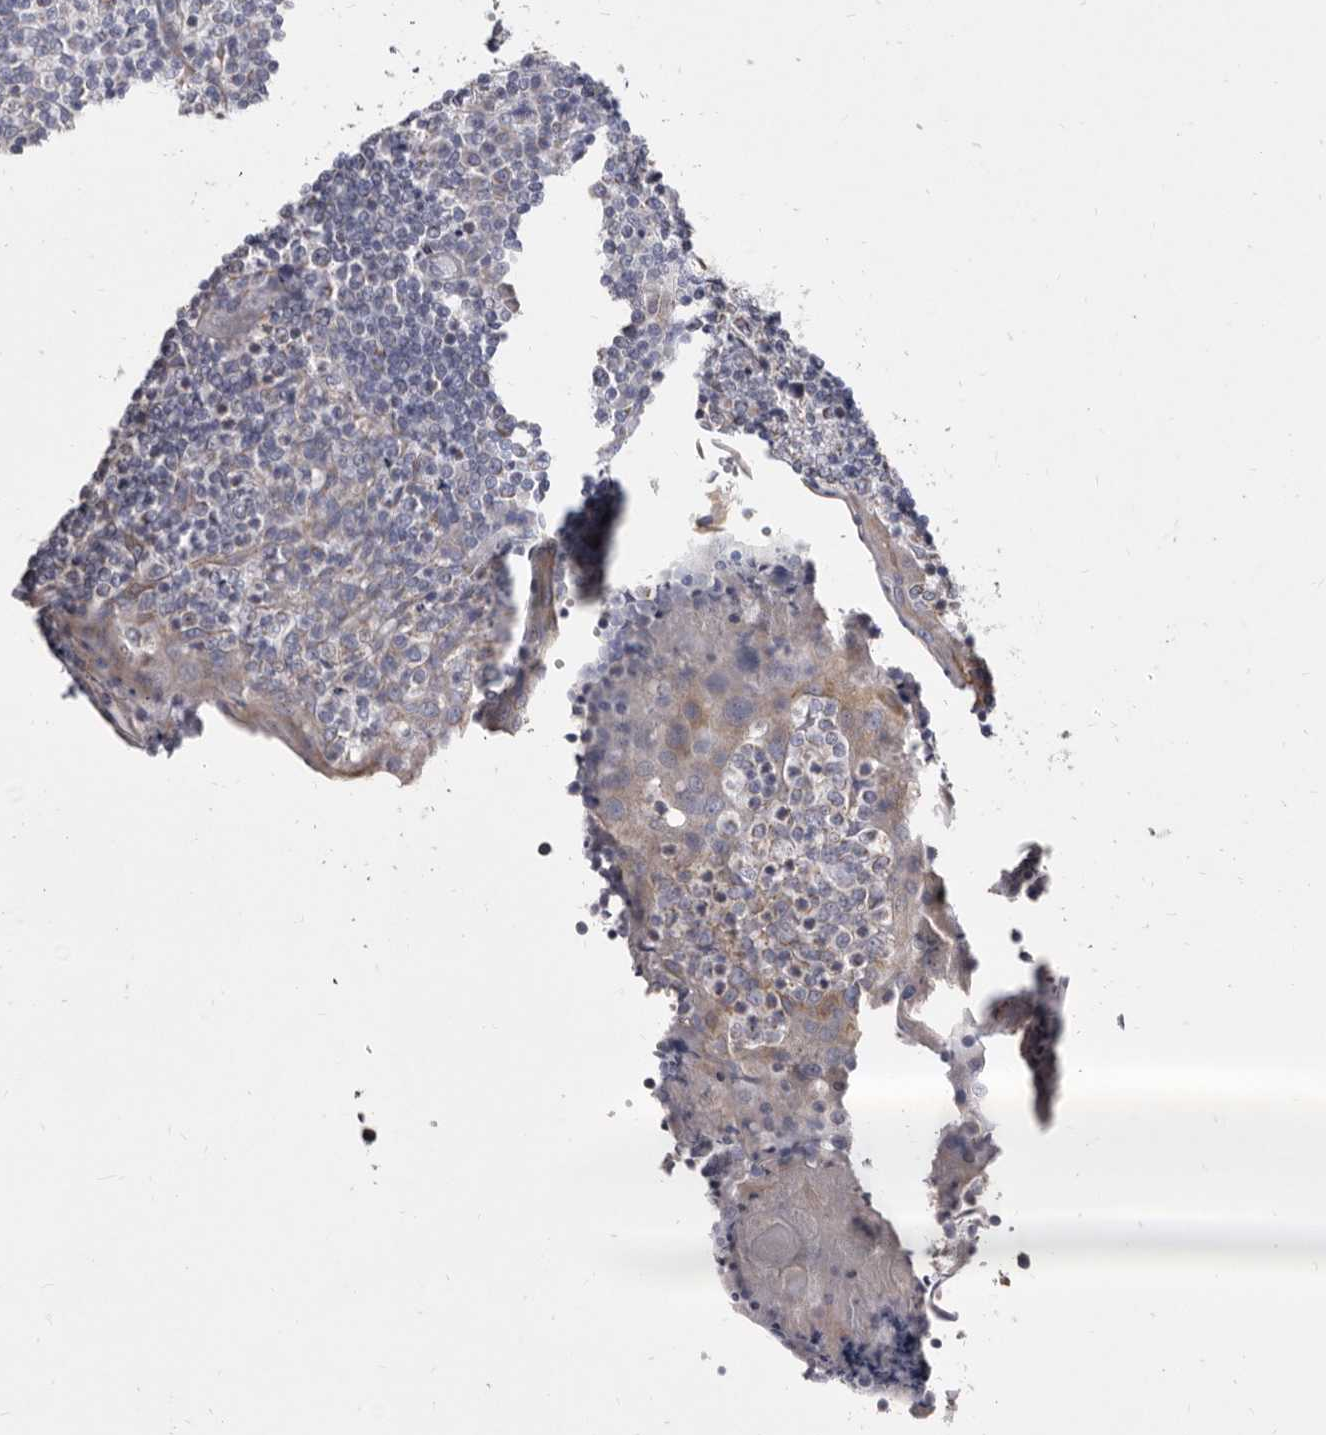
{"staining": {"intensity": "negative", "quantity": "none", "location": "none"}, "tissue": "tonsil", "cell_type": "Germinal center cells", "image_type": "normal", "snomed": [{"axis": "morphology", "description": "Normal tissue, NOS"}, {"axis": "topography", "description": "Tonsil"}], "caption": "The image reveals no significant staining in germinal center cells of tonsil. (Brightfield microscopy of DAB (3,3'-diaminobenzidine) IHC at high magnification).", "gene": "CYP2E1", "patient": {"sex": "female", "age": 19}}